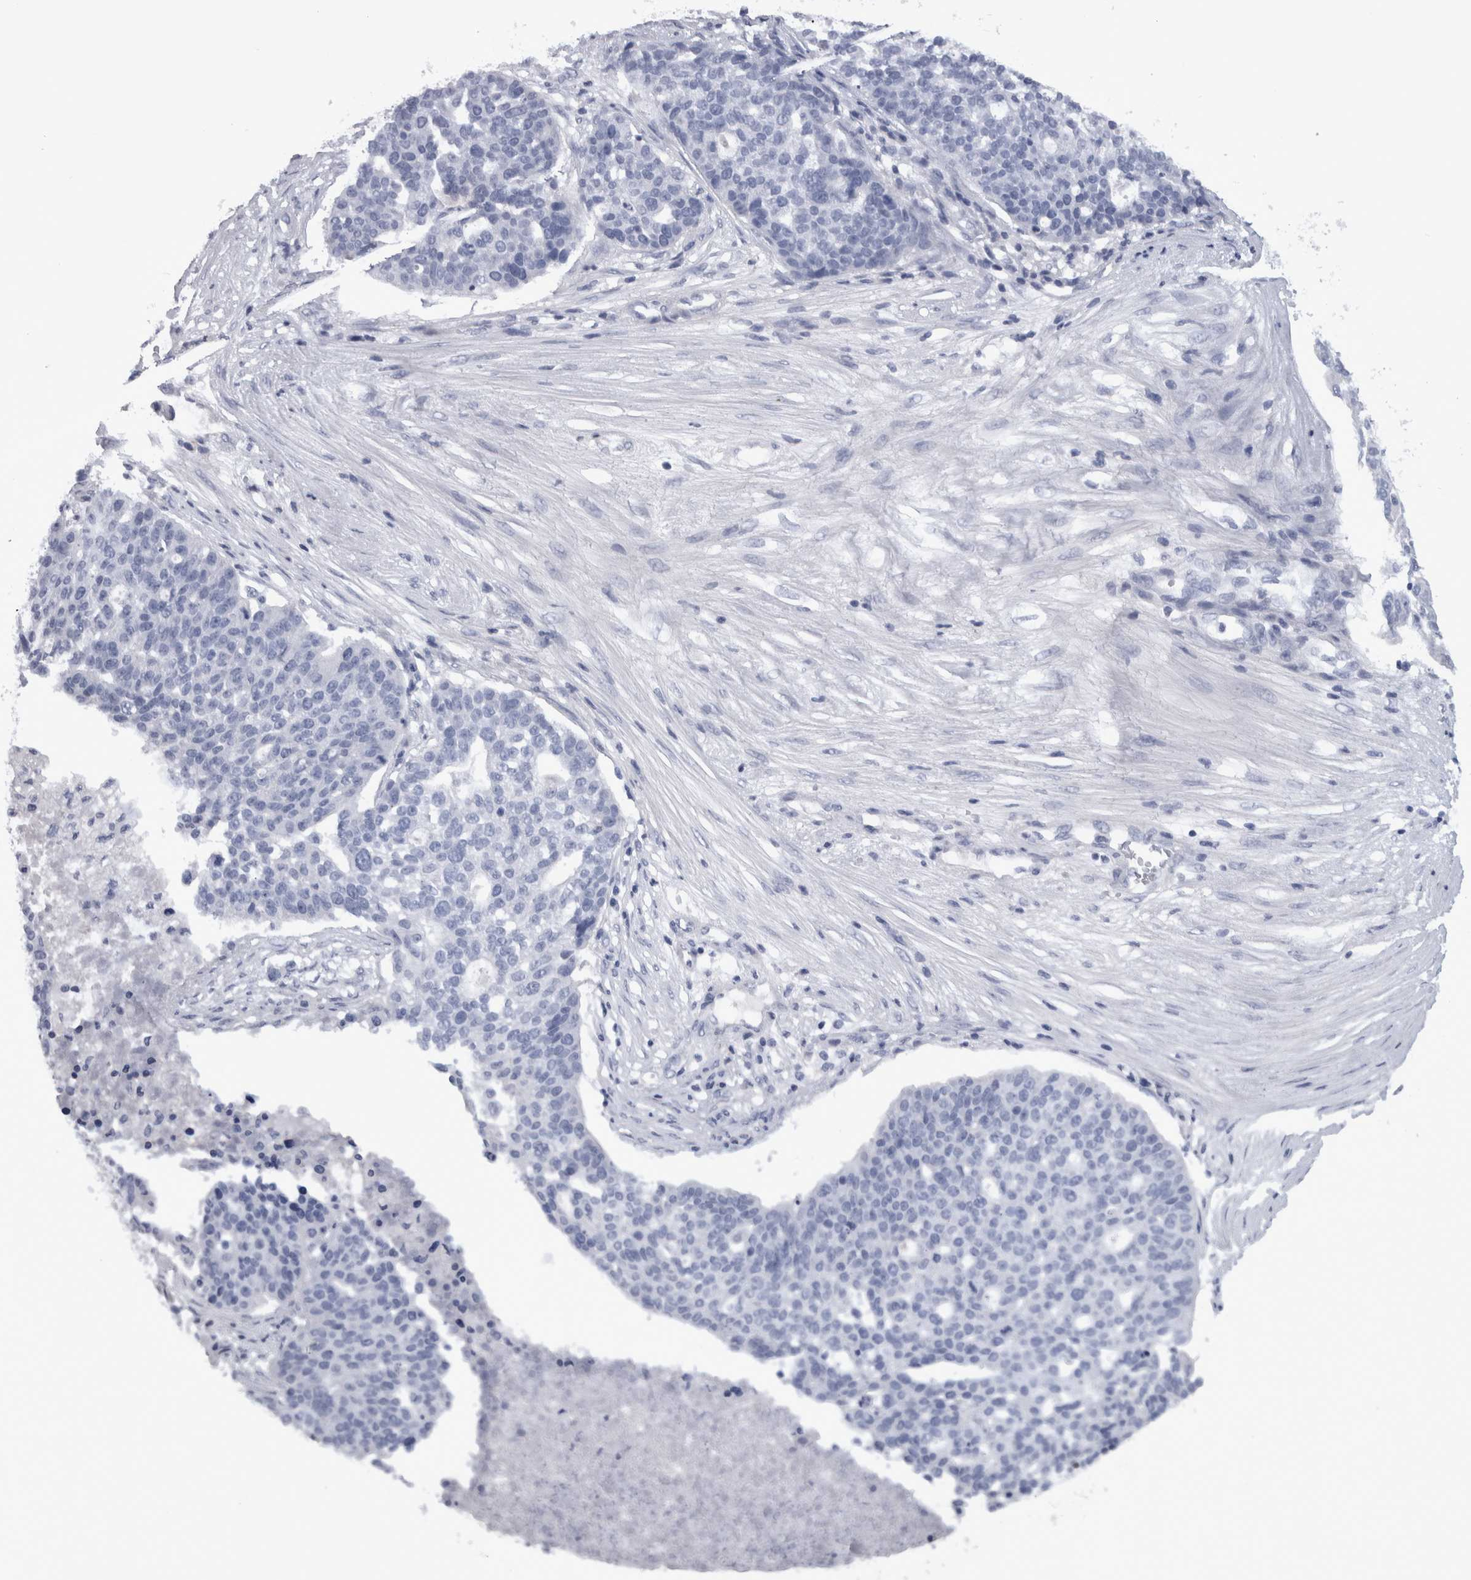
{"staining": {"intensity": "negative", "quantity": "none", "location": "none"}, "tissue": "ovarian cancer", "cell_type": "Tumor cells", "image_type": "cancer", "snomed": [{"axis": "morphology", "description": "Cystadenocarcinoma, serous, NOS"}, {"axis": "topography", "description": "Ovary"}], "caption": "This is a photomicrograph of IHC staining of ovarian cancer (serous cystadenocarcinoma), which shows no positivity in tumor cells.", "gene": "PAX5", "patient": {"sex": "female", "age": 59}}